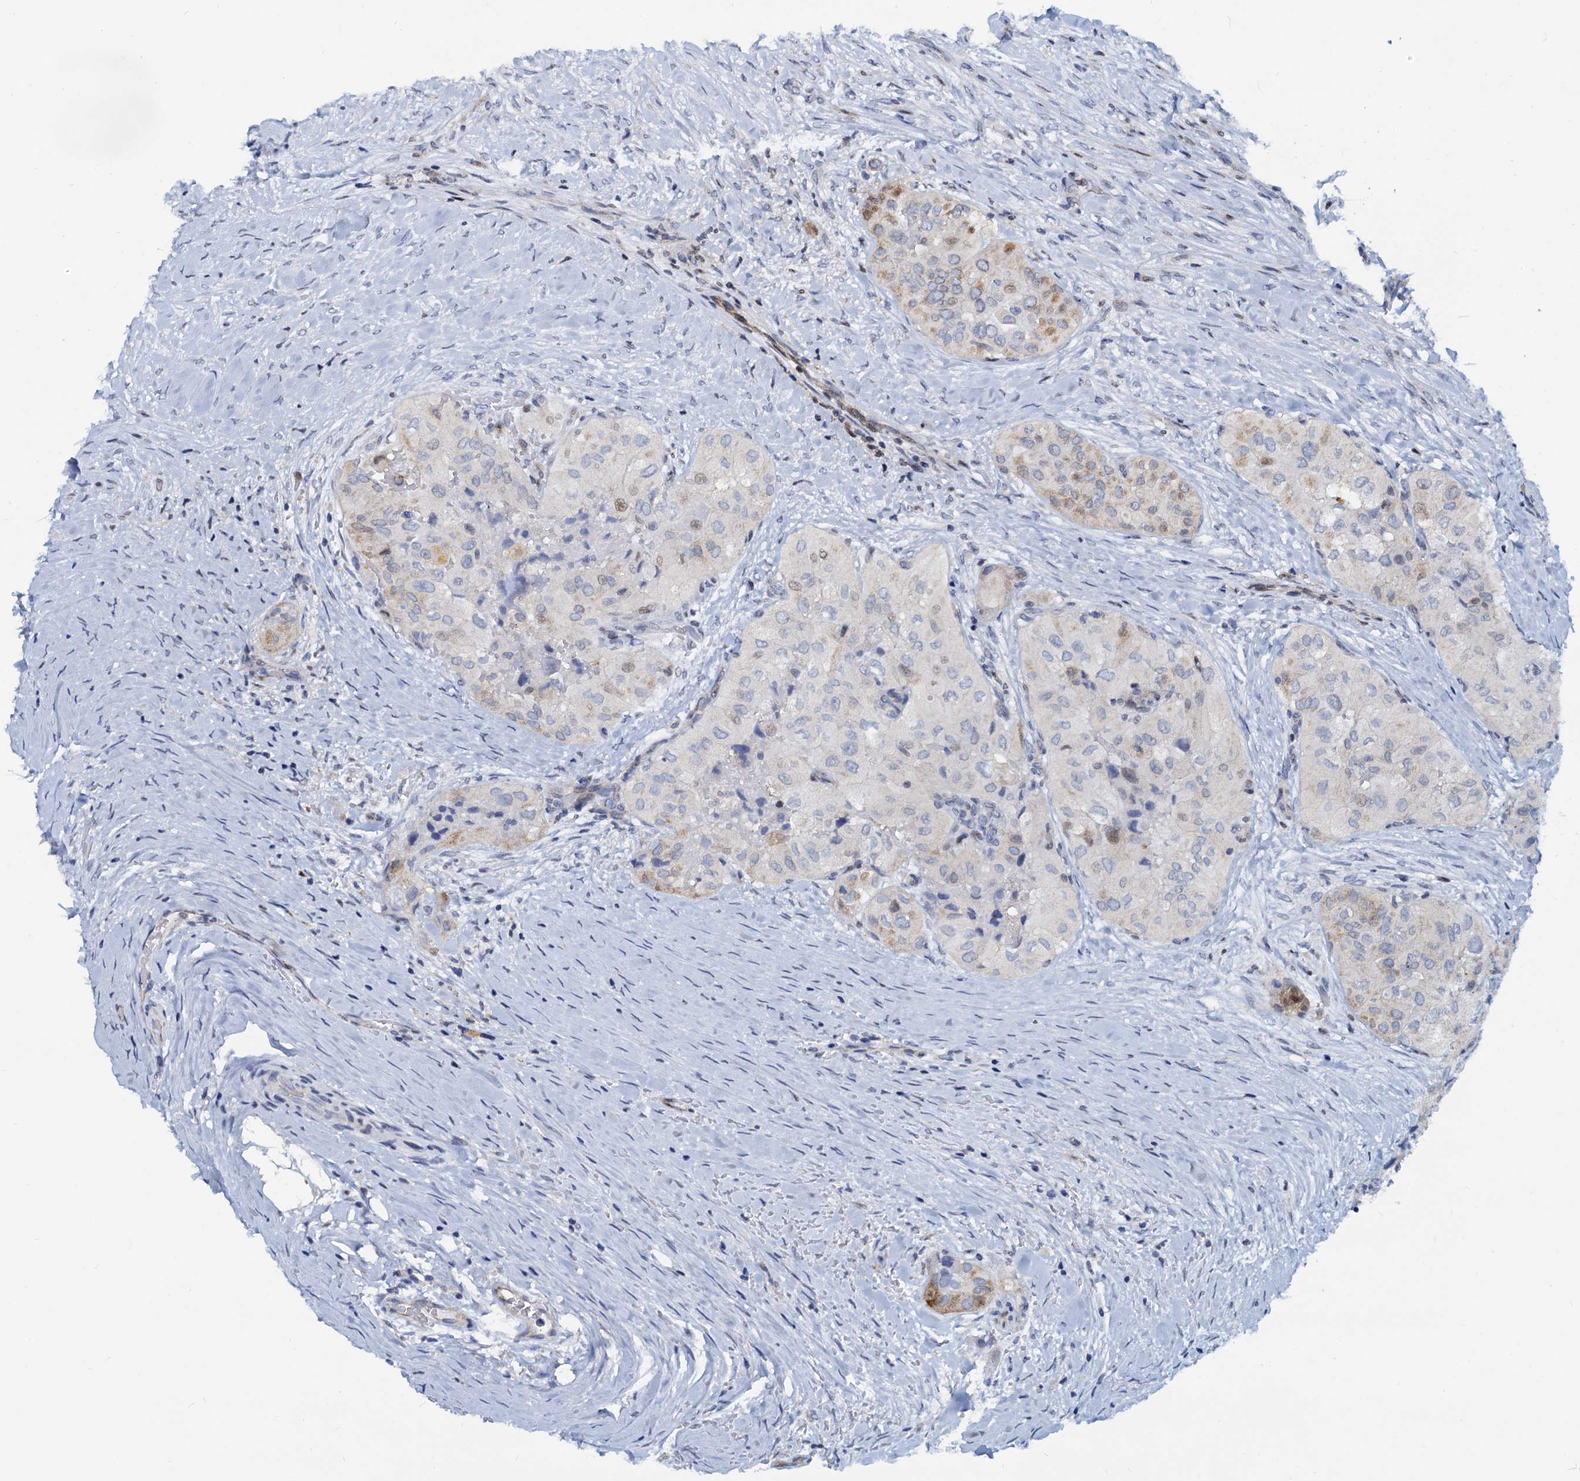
{"staining": {"intensity": "moderate", "quantity": "<25%", "location": "cytoplasmic/membranous,nuclear"}, "tissue": "thyroid cancer", "cell_type": "Tumor cells", "image_type": "cancer", "snomed": [{"axis": "morphology", "description": "Papillary adenocarcinoma, NOS"}, {"axis": "topography", "description": "Thyroid gland"}], "caption": "Moderate cytoplasmic/membranous and nuclear staining is present in approximately <25% of tumor cells in thyroid cancer (papillary adenocarcinoma). Immunohistochemistry (ihc) stains the protein in brown and the nuclei are stained blue.", "gene": "PTGES3", "patient": {"sex": "female", "age": 59}}